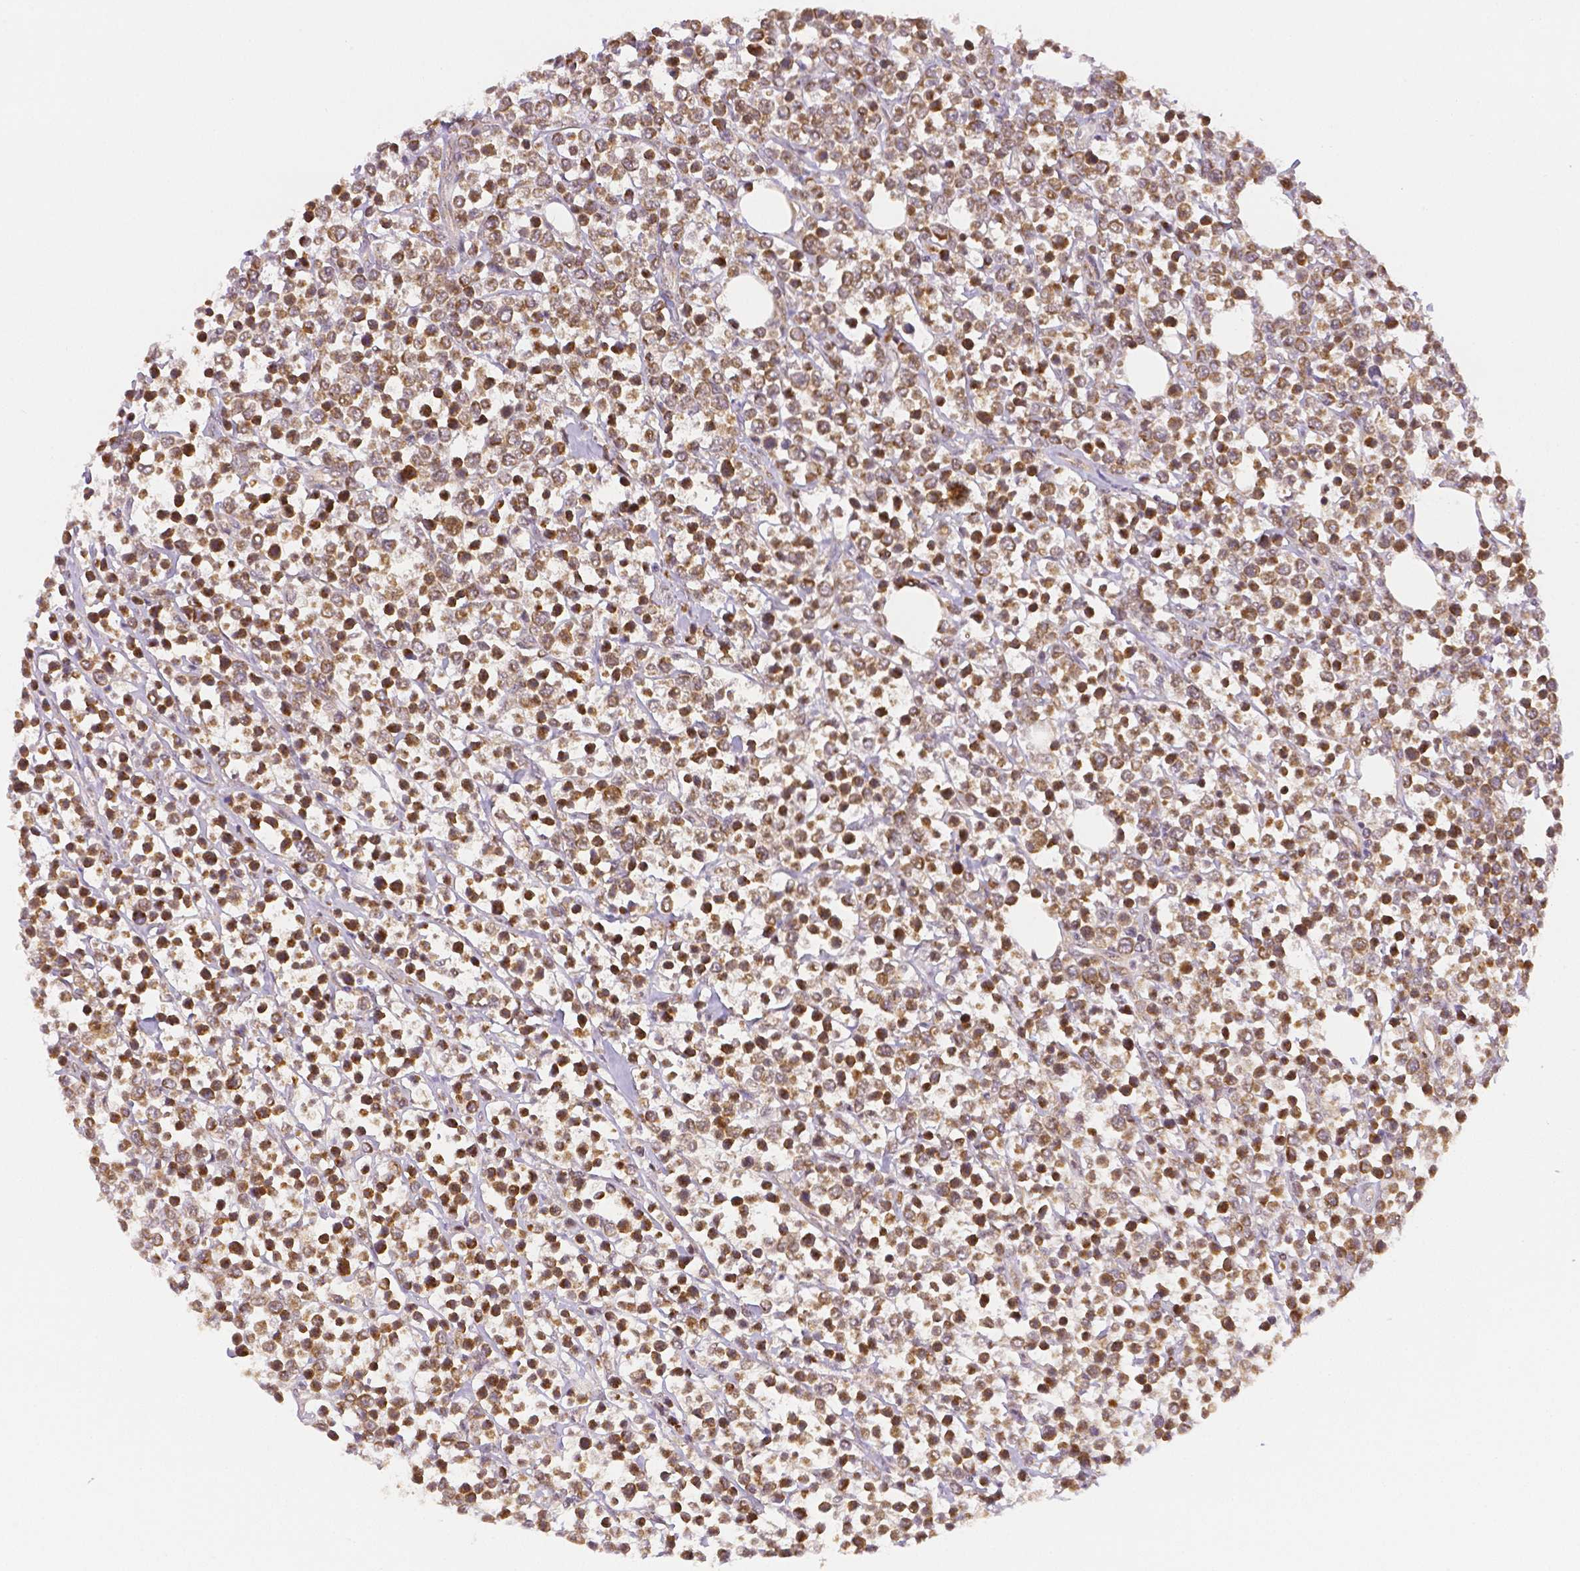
{"staining": {"intensity": "moderate", "quantity": ">75%", "location": "cytoplasmic/membranous,nuclear"}, "tissue": "lymphoma", "cell_type": "Tumor cells", "image_type": "cancer", "snomed": [{"axis": "morphology", "description": "Malignant lymphoma, non-Hodgkin's type, High grade"}, {"axis": "topography", "description": "Soft tissue"}], "caption": "Protein staining displays moderate cytoplasmic/membranous and nuclear staining in about >75% of tumor cells in lymphoma. The protein is stained brown, and the nuclei are stained in blue (DAB IHC with brightfield microscopy, high magnification).", "gene": "RHOT1", "patient": {"sex": "female", "age": 56}}